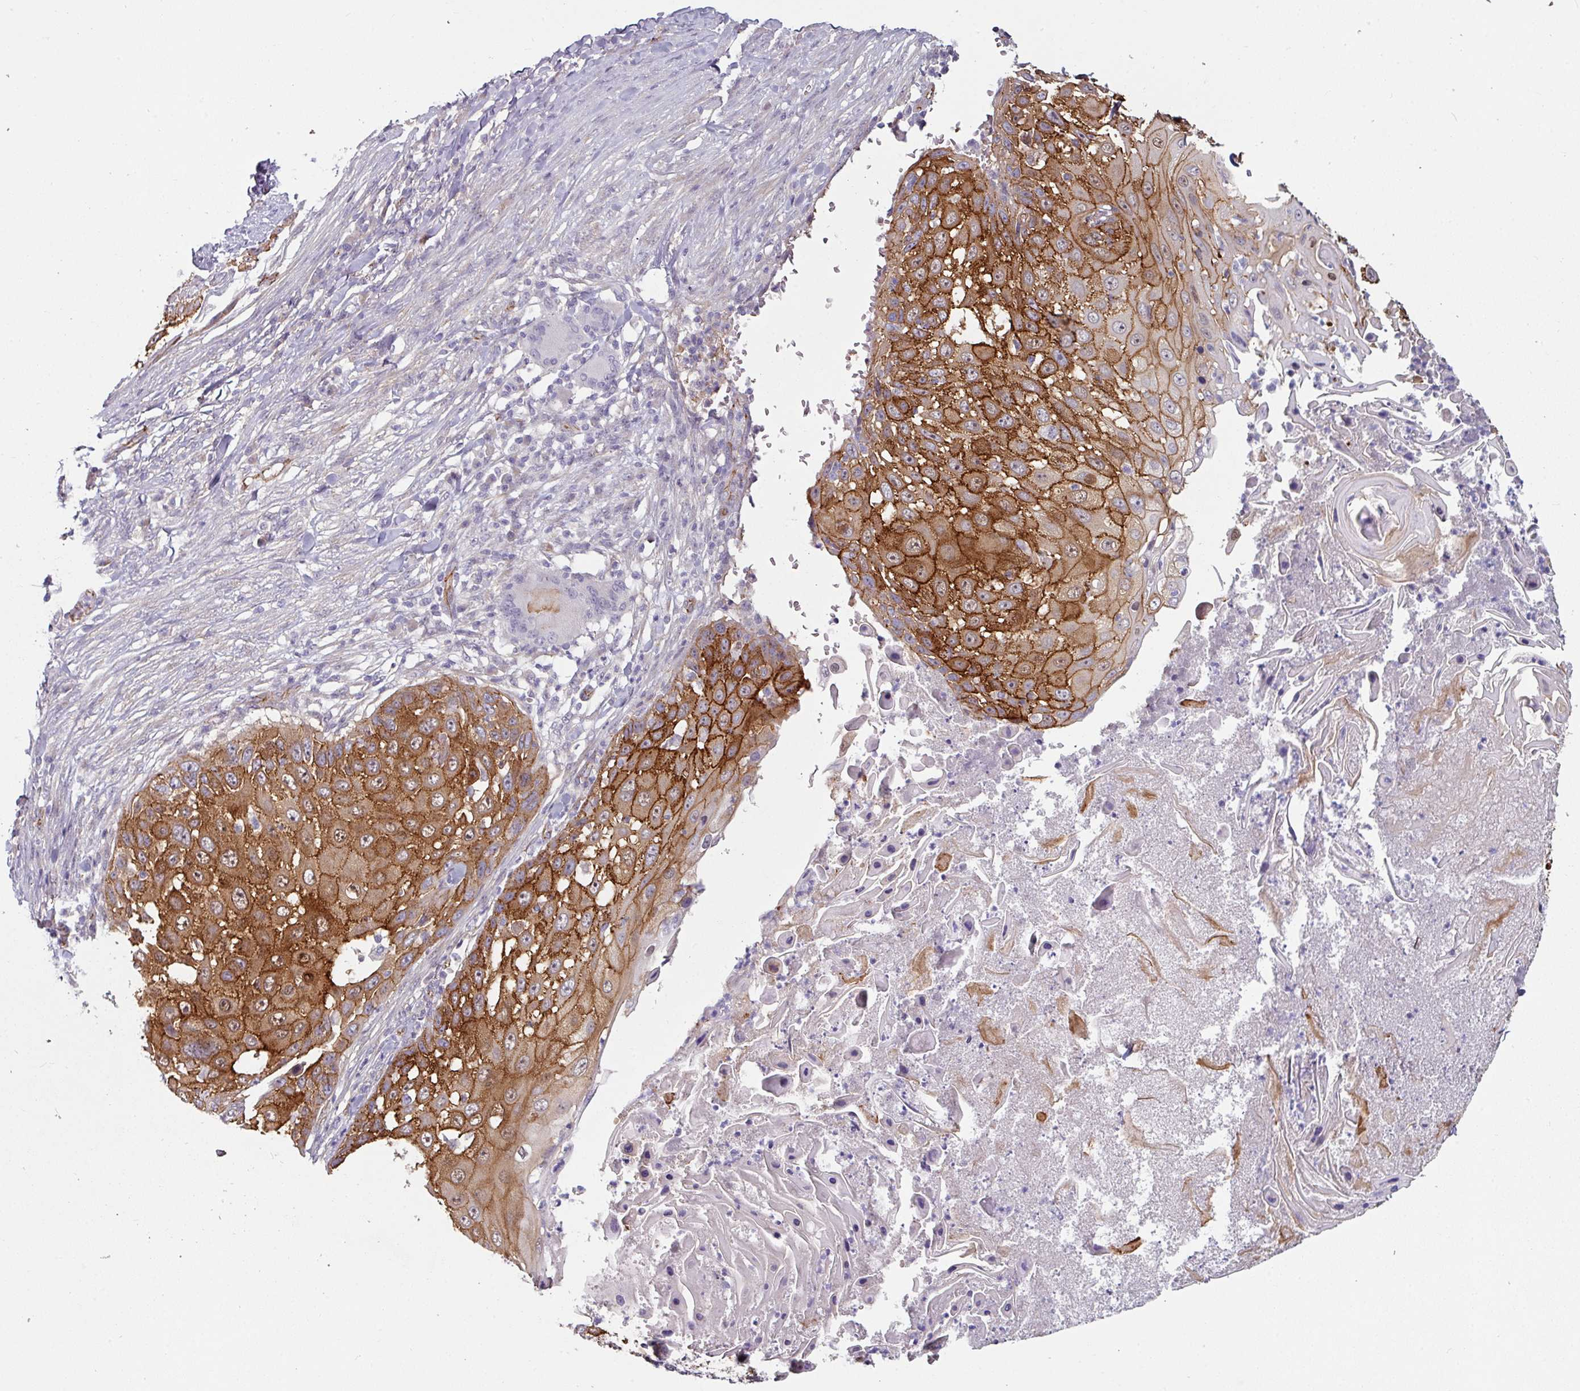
{"staining": {"intensity": "moderate", "quantity": ">75%", "location": "cytoplasmic/membranous"}, "tissue": "skin cancer", "cell_type": "Tumor cells", "image_type": "cancer", "snomed": [{"axis": "morphology", "description": "Squamous cell carcinoma, NOS"}, {"axis": "topography", "description": "Skin"}], "caption": "Protein staining demonstrates moderate cytoplasmic/membranous staining in approximately >75% of tumor cells in skin squamous cell carcinoma.", "gene": "JUP", "patient": {"sex": "female", "age": 44}}